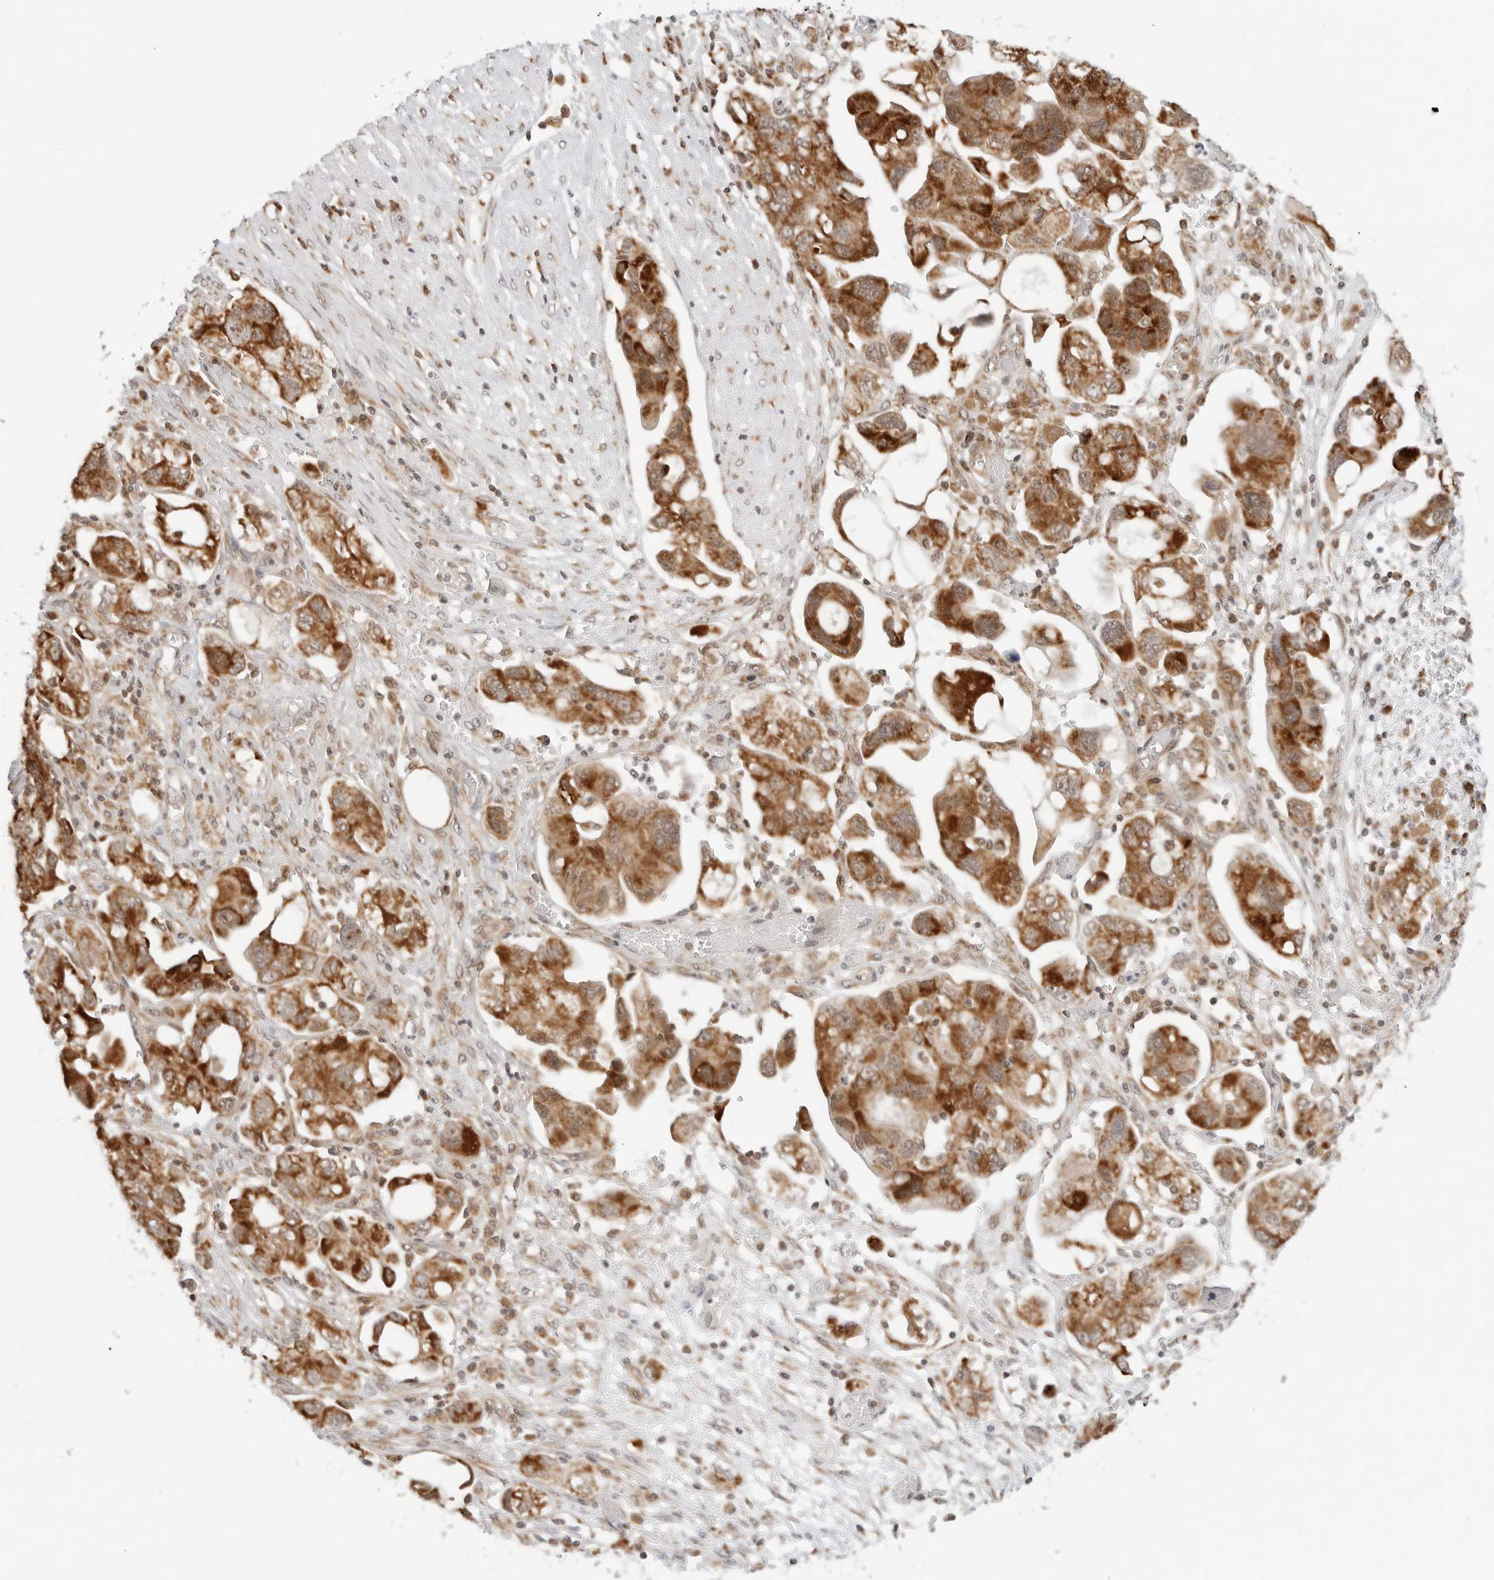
{"staining": {"intensity": "strong", "quantity": ">75%", "location": "cytoplasmic/membranous"}, "tissue": "ovarian cancer", "cell_type": "Tumor cells", "image_type": "cancer", "snomed": [{"axis": "morphology", "description": "Carcinoma, NOS"}, {"axis": "morphology", "description": "Cystadenocarcinoma, serous, NOS"}, {"axis": "topography", "description": "Ovary"}], "caption": "Serous cystadenocarcinoma (ovarian) stained for a protein (brown) reveals strong cytoplasmic/membranous positive positivity in about >75% of tumor cells.", "gene": "POLR3GL", "patient": {"sex": "female", "age": 69}}